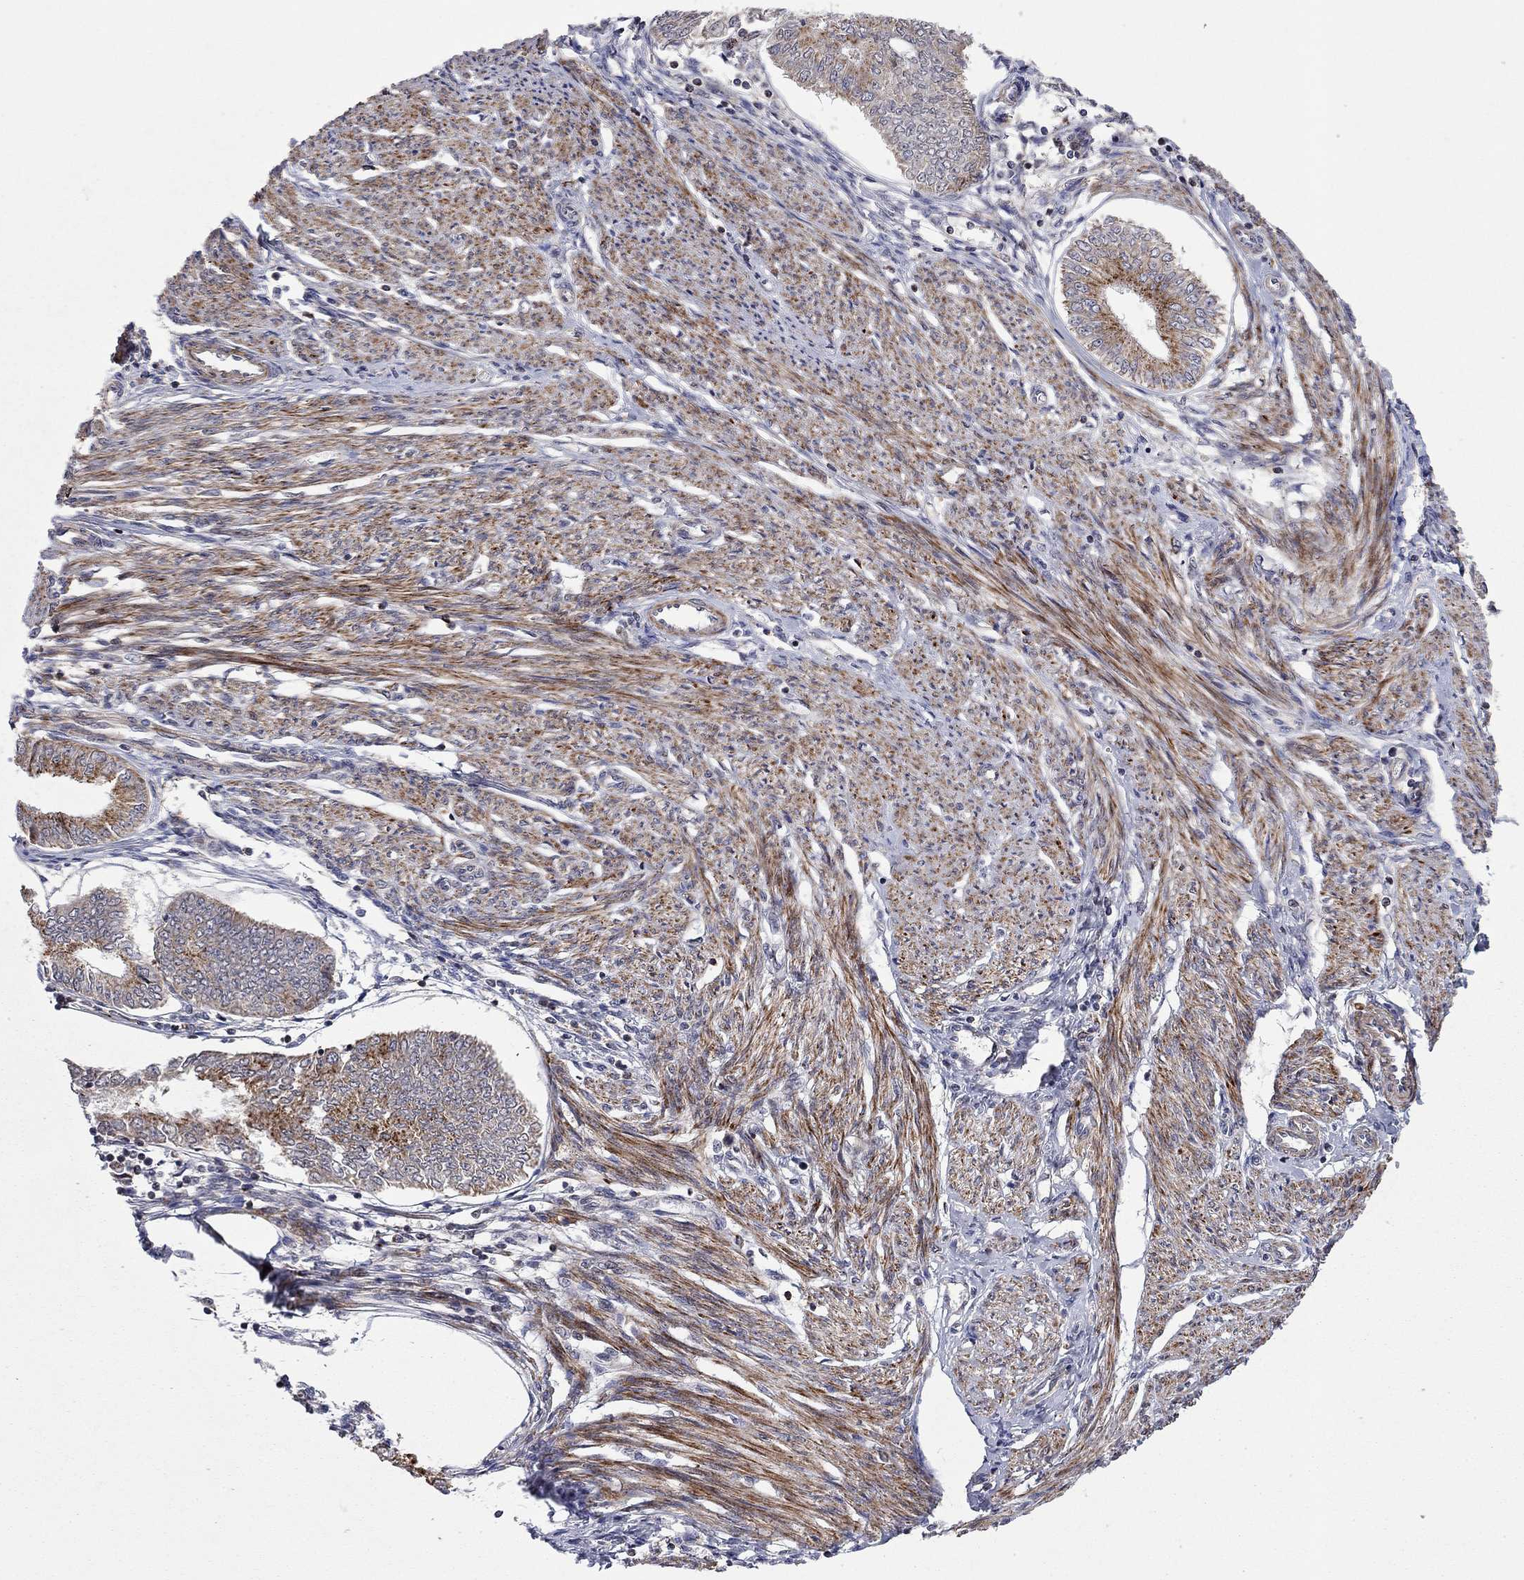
{"staining": {"intensity": "strong", "quantity": "<25%", "location": "cytoplasmic/membranous"}, "tissue": "endometrial cancer", "cell_type": "Tumor cells", "image_type": "cancer", "snomed": [{"axis": "morphology", "description": "Adenocarcinoma, NOS"}, {"axis": "topography", "description": "Endometrium"}], "caption": "Protein staining of adenocarcinoma (endometrial) tissue reveals strong cytoplasmic/membranous expression in about <25% of tumor cells. (DAB (3,3'-diaminobenzidine) IHC, brown staining for protein, blue staining for nuclei).", "gene": "IDS", "patient": {"sex": "female", "age": 68}}